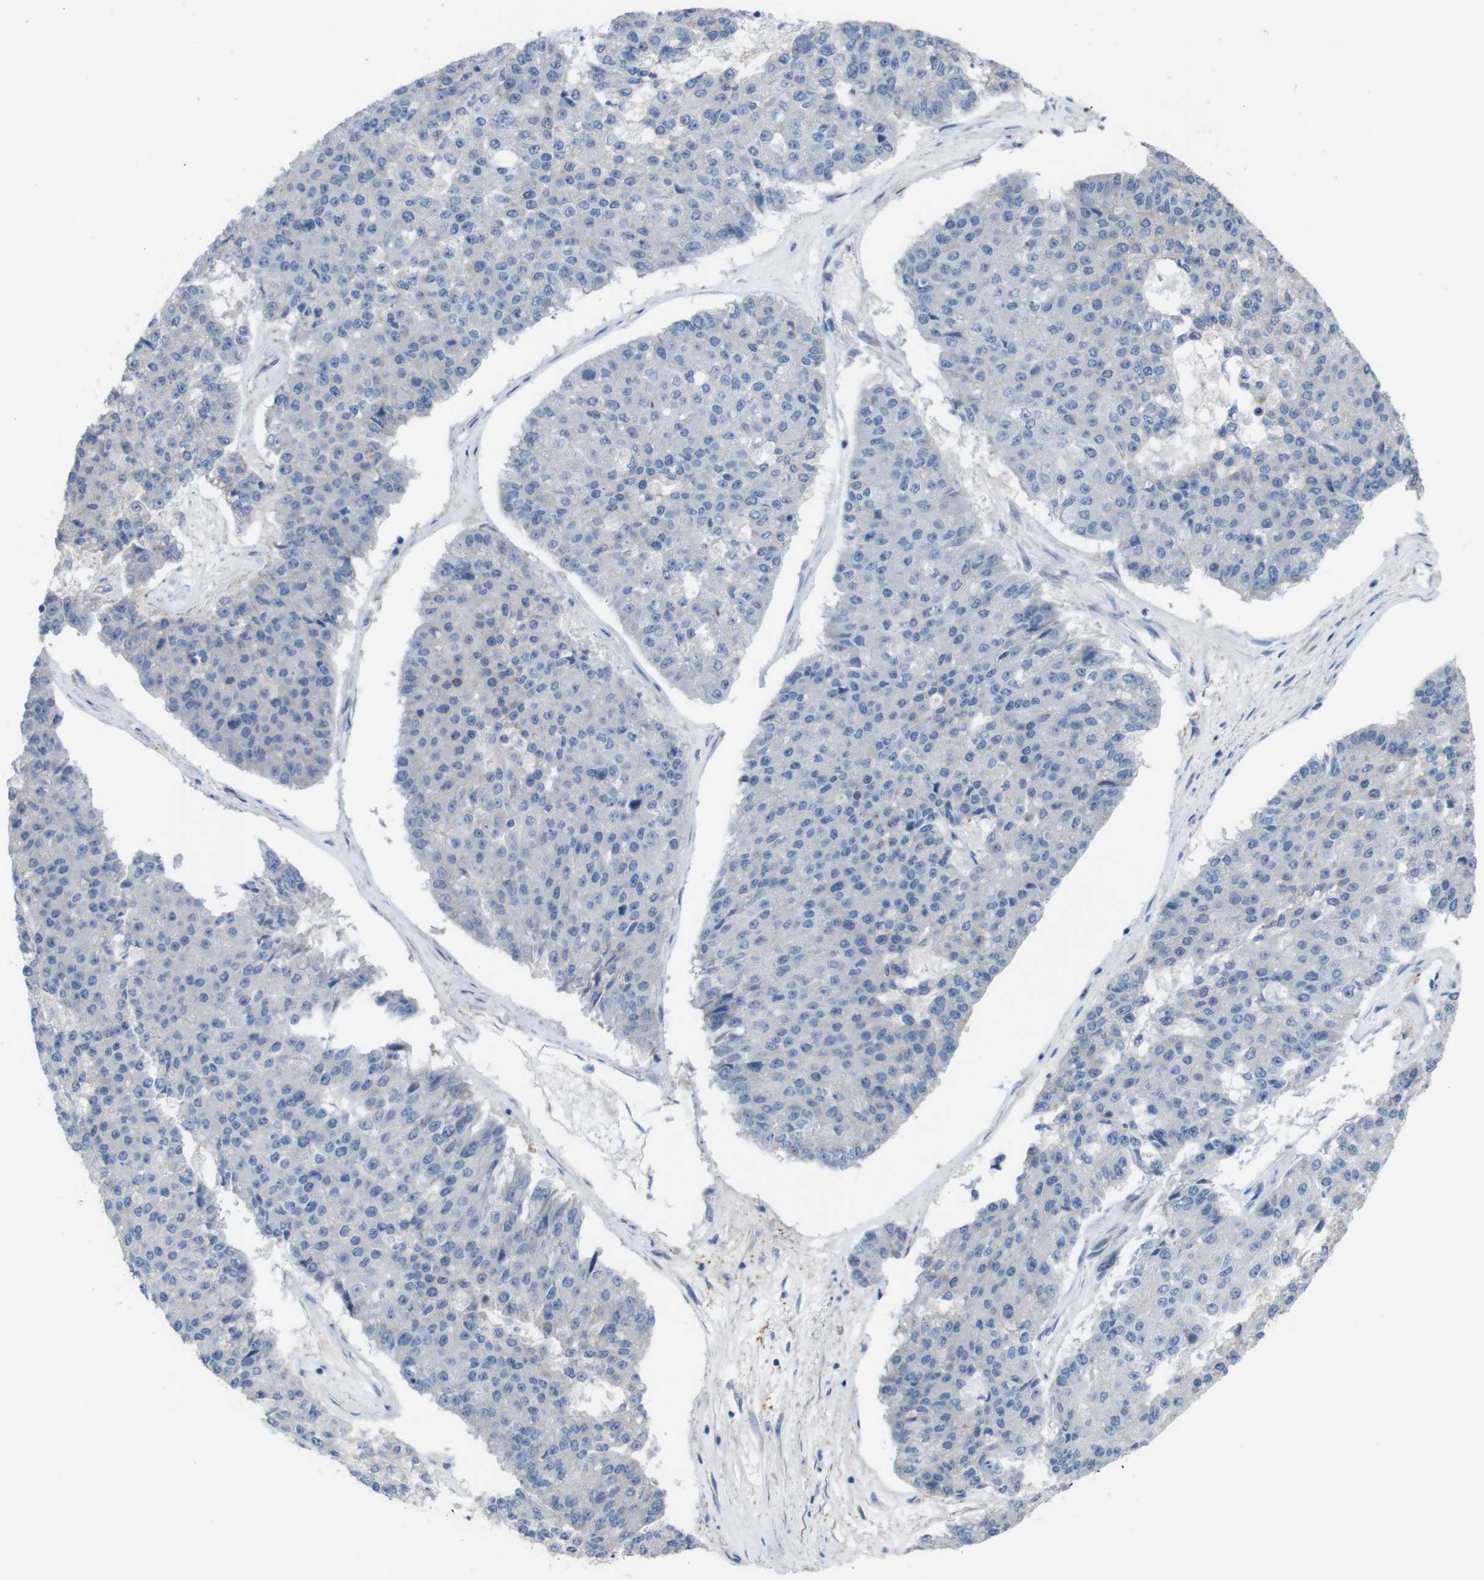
{"staining": {"intensity": "negative", "quantity": "none", "location": "none"}, "tissue": "pancreatic cancer", "cell_type": "Tumor cells", "image_type": "cancer", "snomed": [{"axis": "morphology", "description": "Adenocarcinoma, NOS"}, {"axis": "topography", "description": "Pancreas"}], "caption": "Human adenocarcinoma (pancreatic) stained for a protein using immunohistochemistry (IHC) demonstrates no staining in tumor cells.", "gene": "PTGER4", "patient": {"sex": "male", "age": 50}}